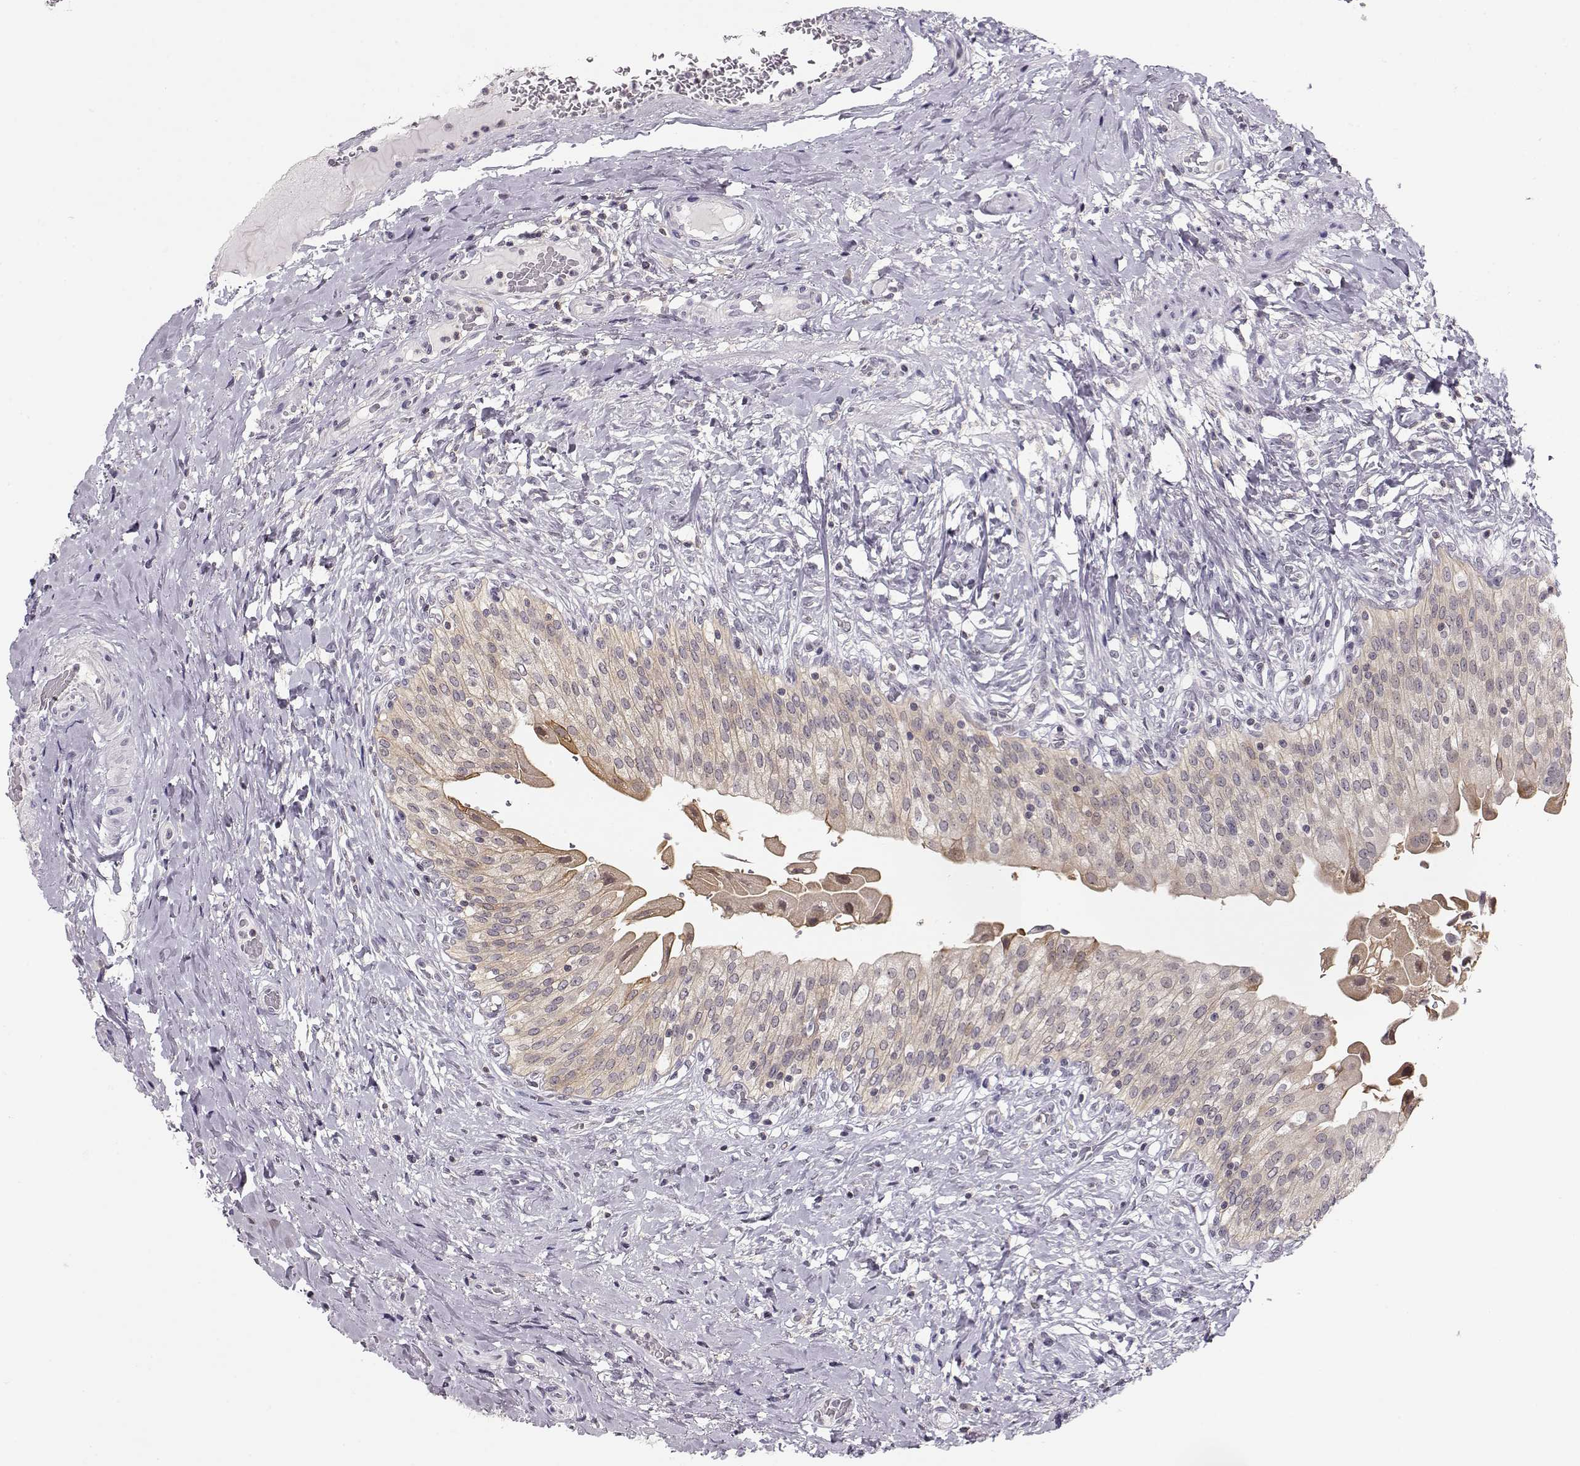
{"staining": {"intensity": "weak", "quantity": "25%-75%", "location": "cytoplasmic/membranous"}, "tissue": "urinary bladder", "cell_type": "Urothelial cells", "image_type": "normal", "snomed": [{"axis": "morphology", "description": "Normal tissue, NOS"}, {"axis": "morphology", "description": "Inflammation, NOS"}, {"axis": "topography", "description": "Urinary bladder"}], "caption": "Immunohistochemistry (IHC) of benign urinary bladder reveals low levels of weak cytoplasmic/membranous expression in about 25%-75% of urothelial cells.", "gene": "TEPP", "patient": {"sex": "male", "age": 64}}